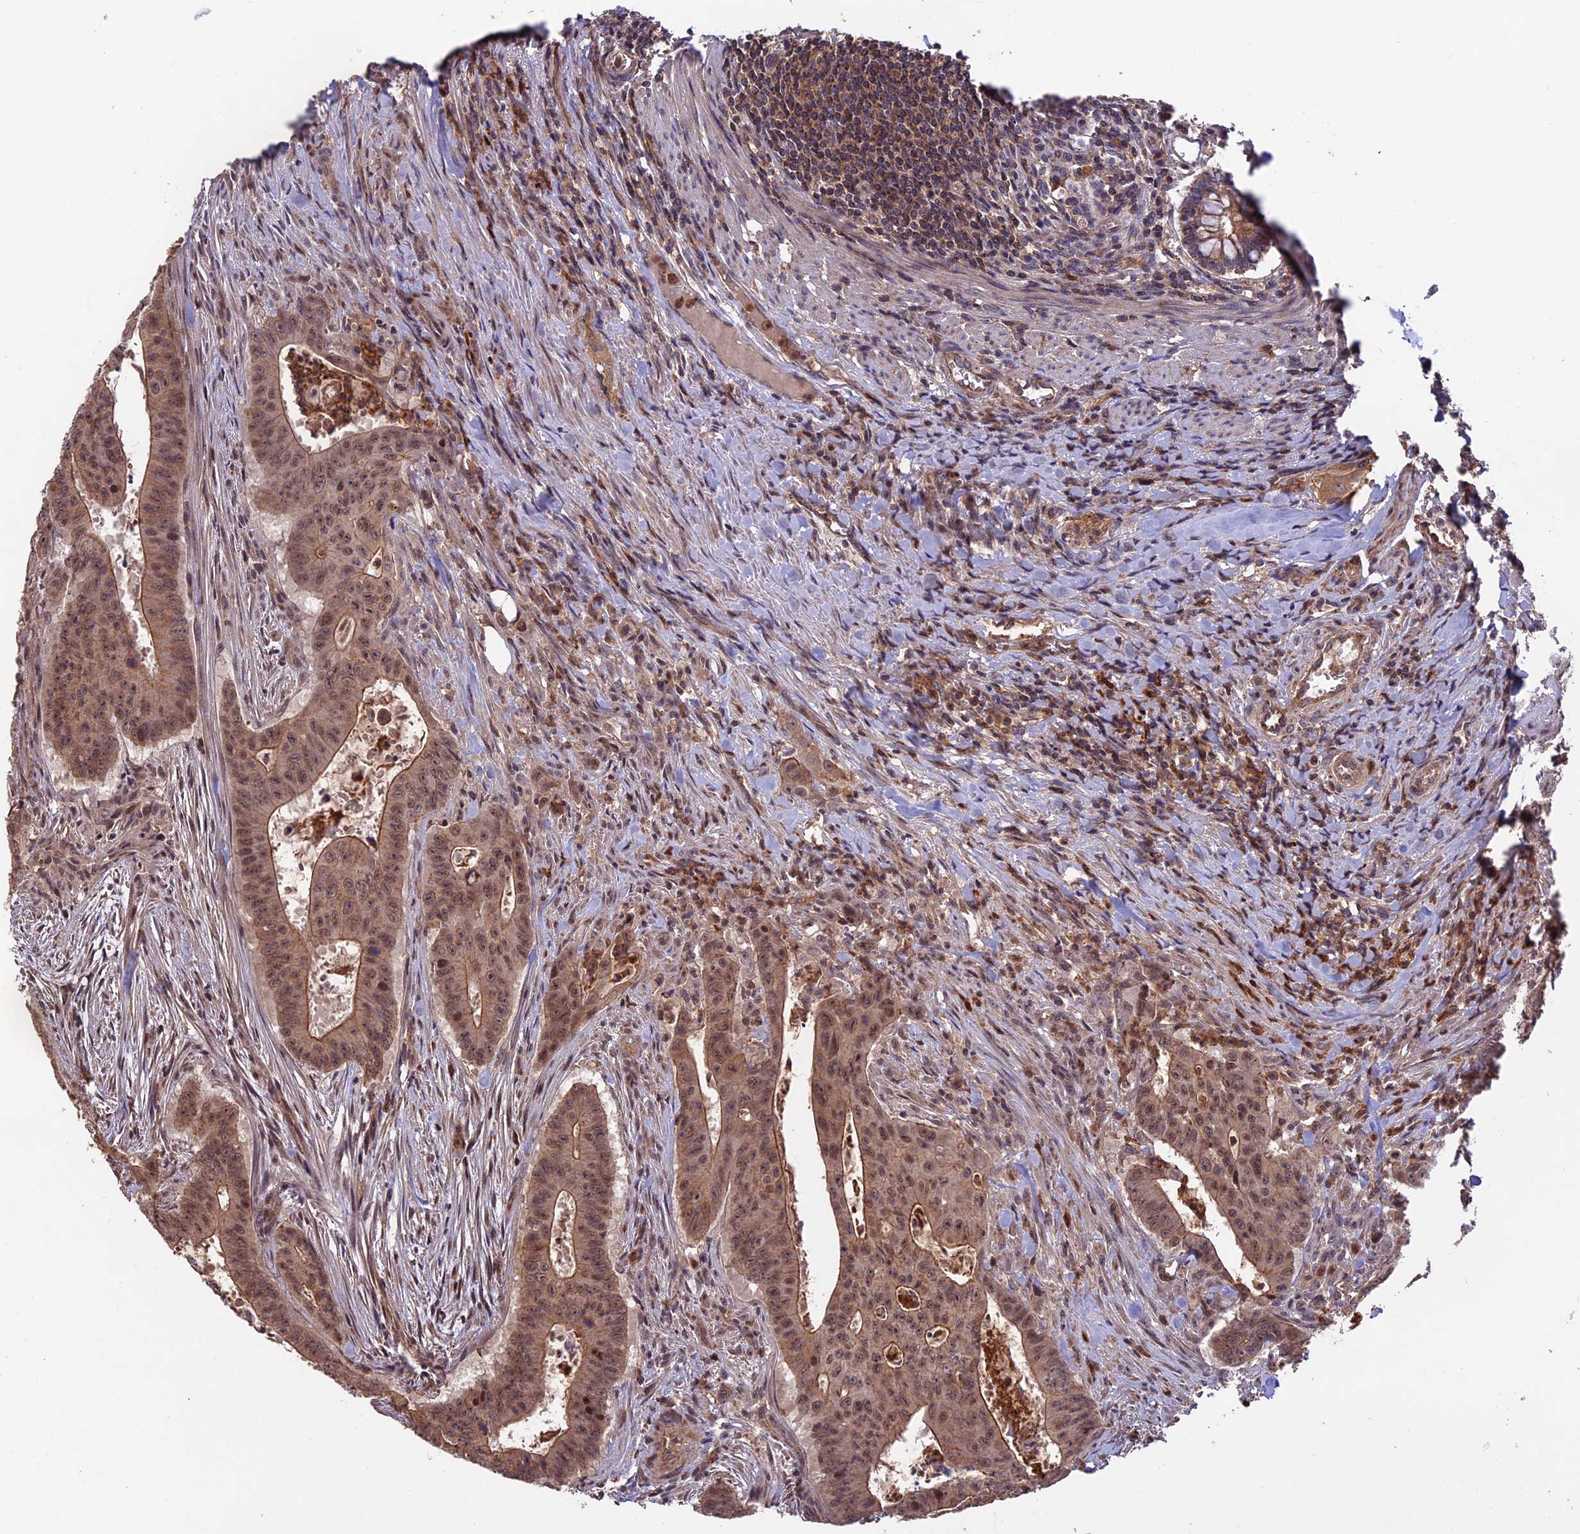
{"staining": {"intensity": "moderate", "quantity": ">75%", "location": "cytoplasmic/membranous,nuclear"}, "tissue": "colorectal cancer", "cell_type": "Tumor cells", "image_type": "cancer", "snomed": [{"axis": "morphology", "description": "Adenocarcinoma, NOS"}, {"axis": "topography", "description": "Rectum"}], "caption": "There is medium levels of moderate cytoplasmic/membranous and nuclear positivity in tumor cells of colorectal adenocarcinoma, as demonstrated by immunohistochemical staining (brown color).", "gene": "PKD2L2", "patient": {"sex": "female", "age": 75}}